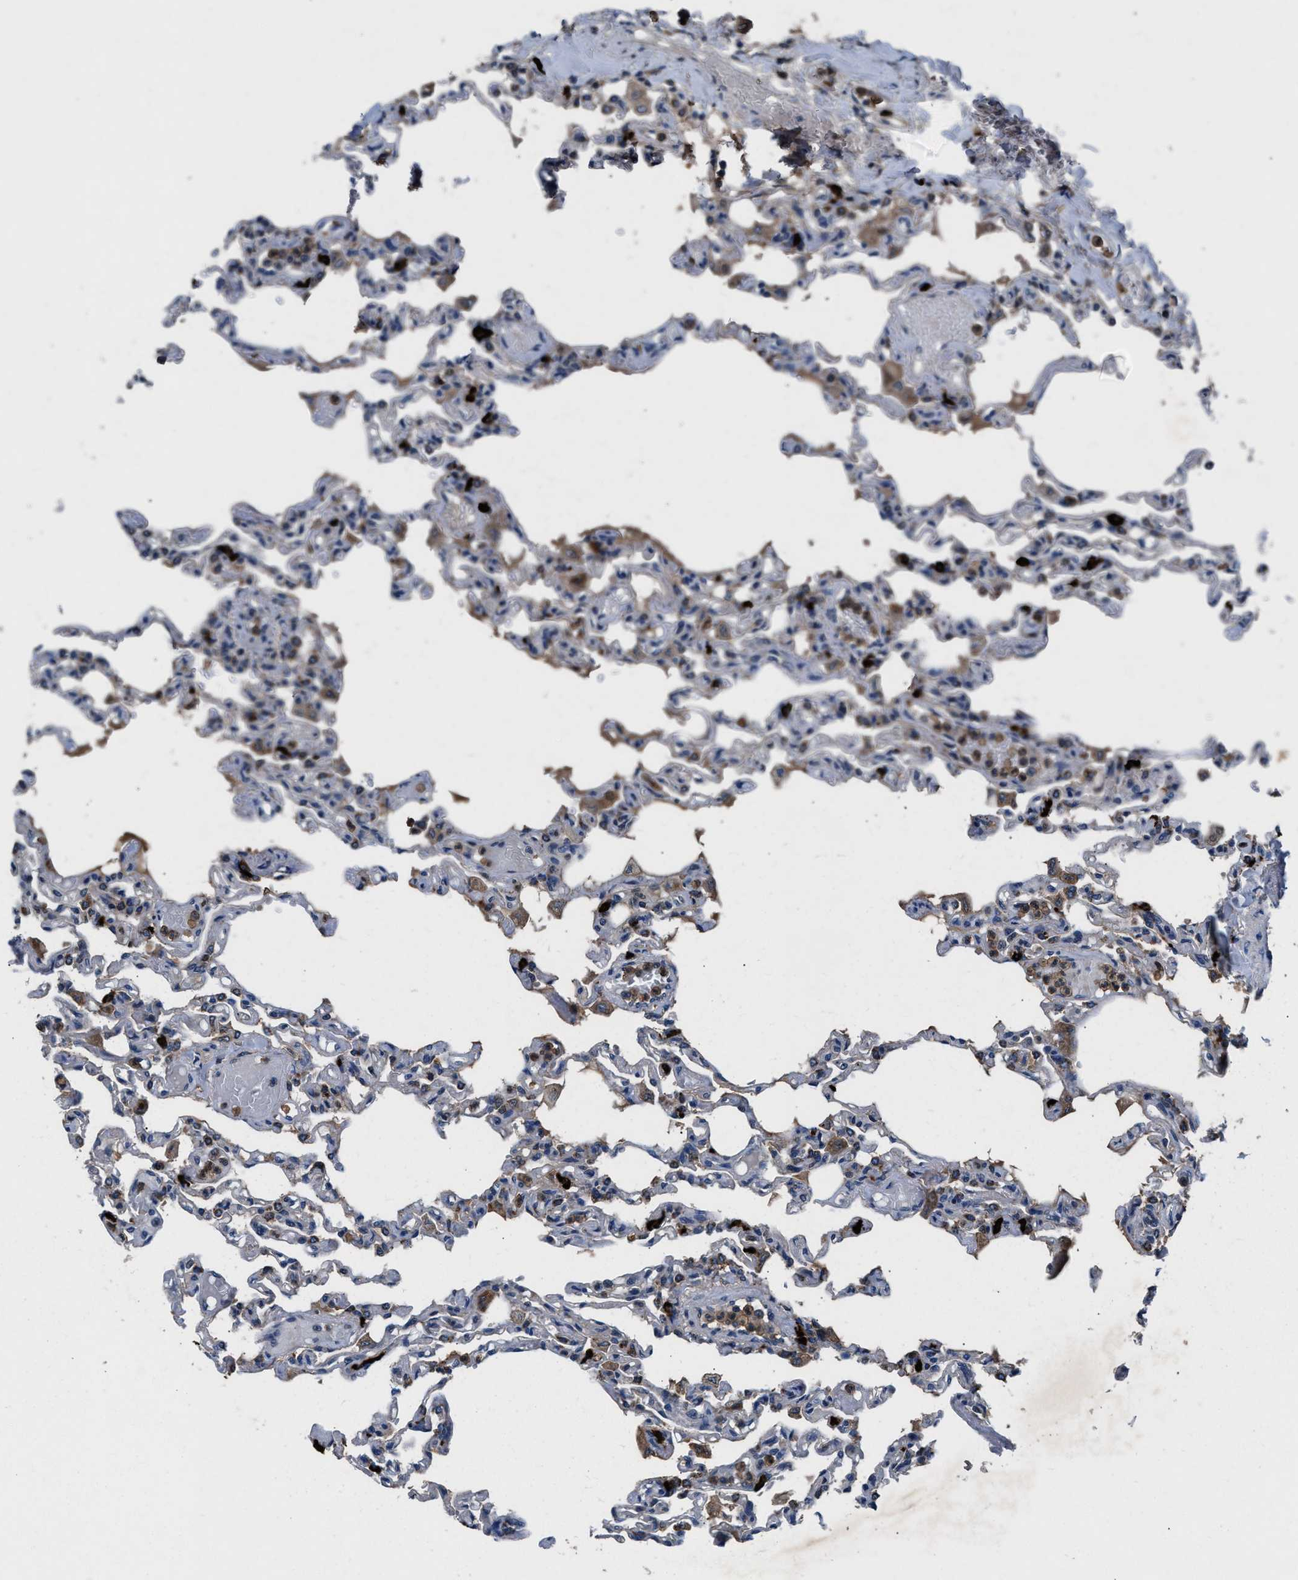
{"staining": {"intensity": "weak", "quantity": "<25%", "location": "cytoplasmic/membranous"}, "tissue": "lung", "cell_type": "Alveolar cells", "image_type": "normal", "snomed": [{"axis": "morphology", "description": "Normal tissue, NOS"}, {"axis": "topography", "description": "Lung"}], "caption": "The IHC image has no significant staining in alveolar cells of lung. The staining was performed using DAB (3,3'-diaminobenzidine) to visualize the protein expression in brown, while the nuclei were stained in blue with hematoxylin (Magnification: 20x).", "gene": "FAM221A", "patient": {"sex": "male", "age": 21}}